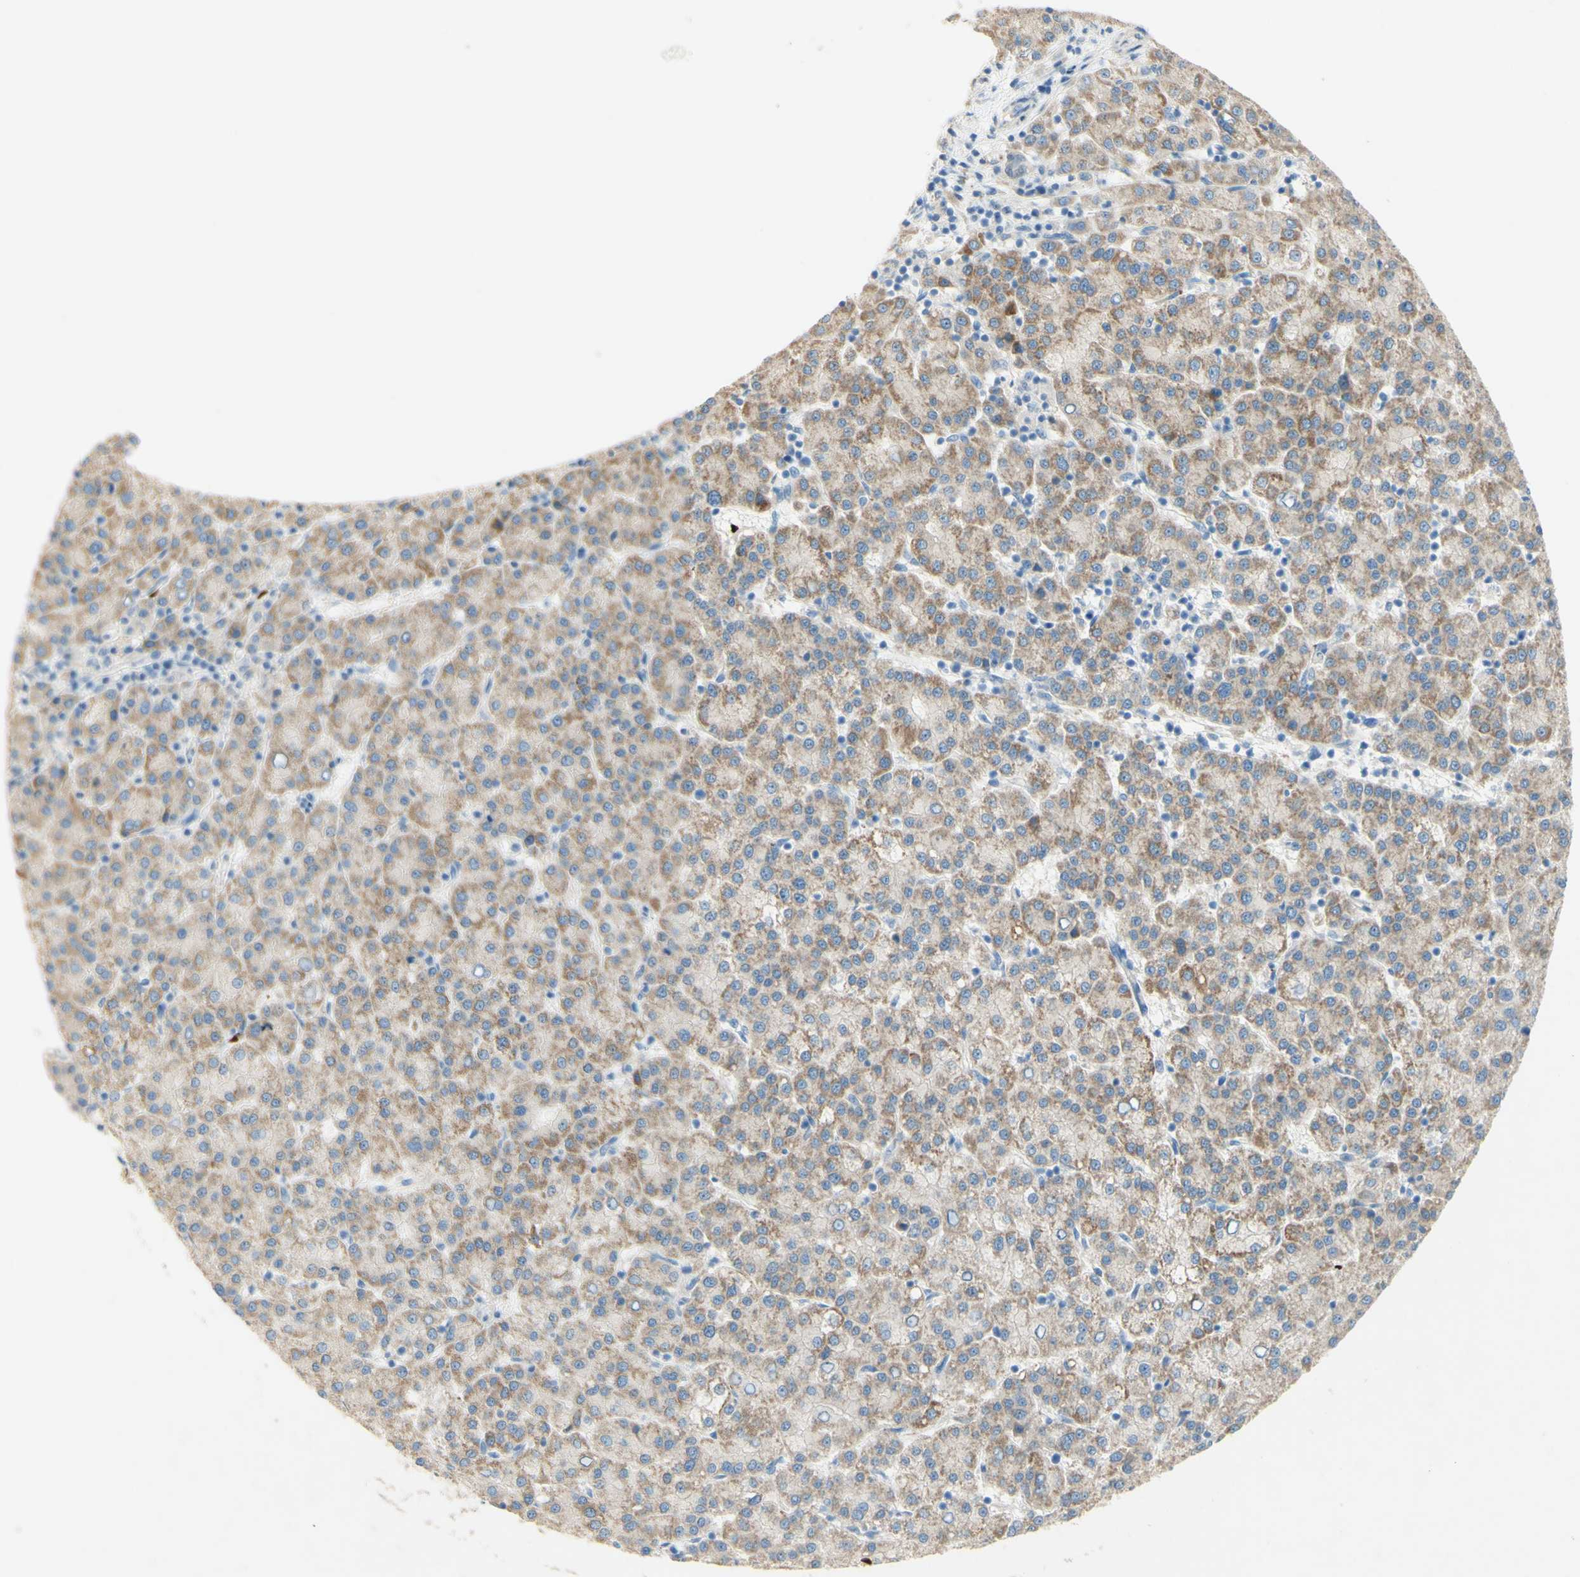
{"staining": {"intensity": "weak", "quantity": ">75%", "location": "cytoplasmic/membranous"}, "tissue": "liver cancer", "cell_type": "Tumor cells", "image_type": "cancer", "snomed": [{"axis": "morphology", "description": "Carcinoma, Hepatocellular, NOS"}, {"axis": "topography", "description": "Liver"}], "caption": "The image exhibits staining of liver cancer (hepatocellular carcinoma), revealing weak cytoplasmic/membranous protein staining (brown color) within tumor cells. Ihc stains the protein in brown and the nuclei are stained blue.", "gene": "GAN", "patient": {"sex": "female", "age": 58}}